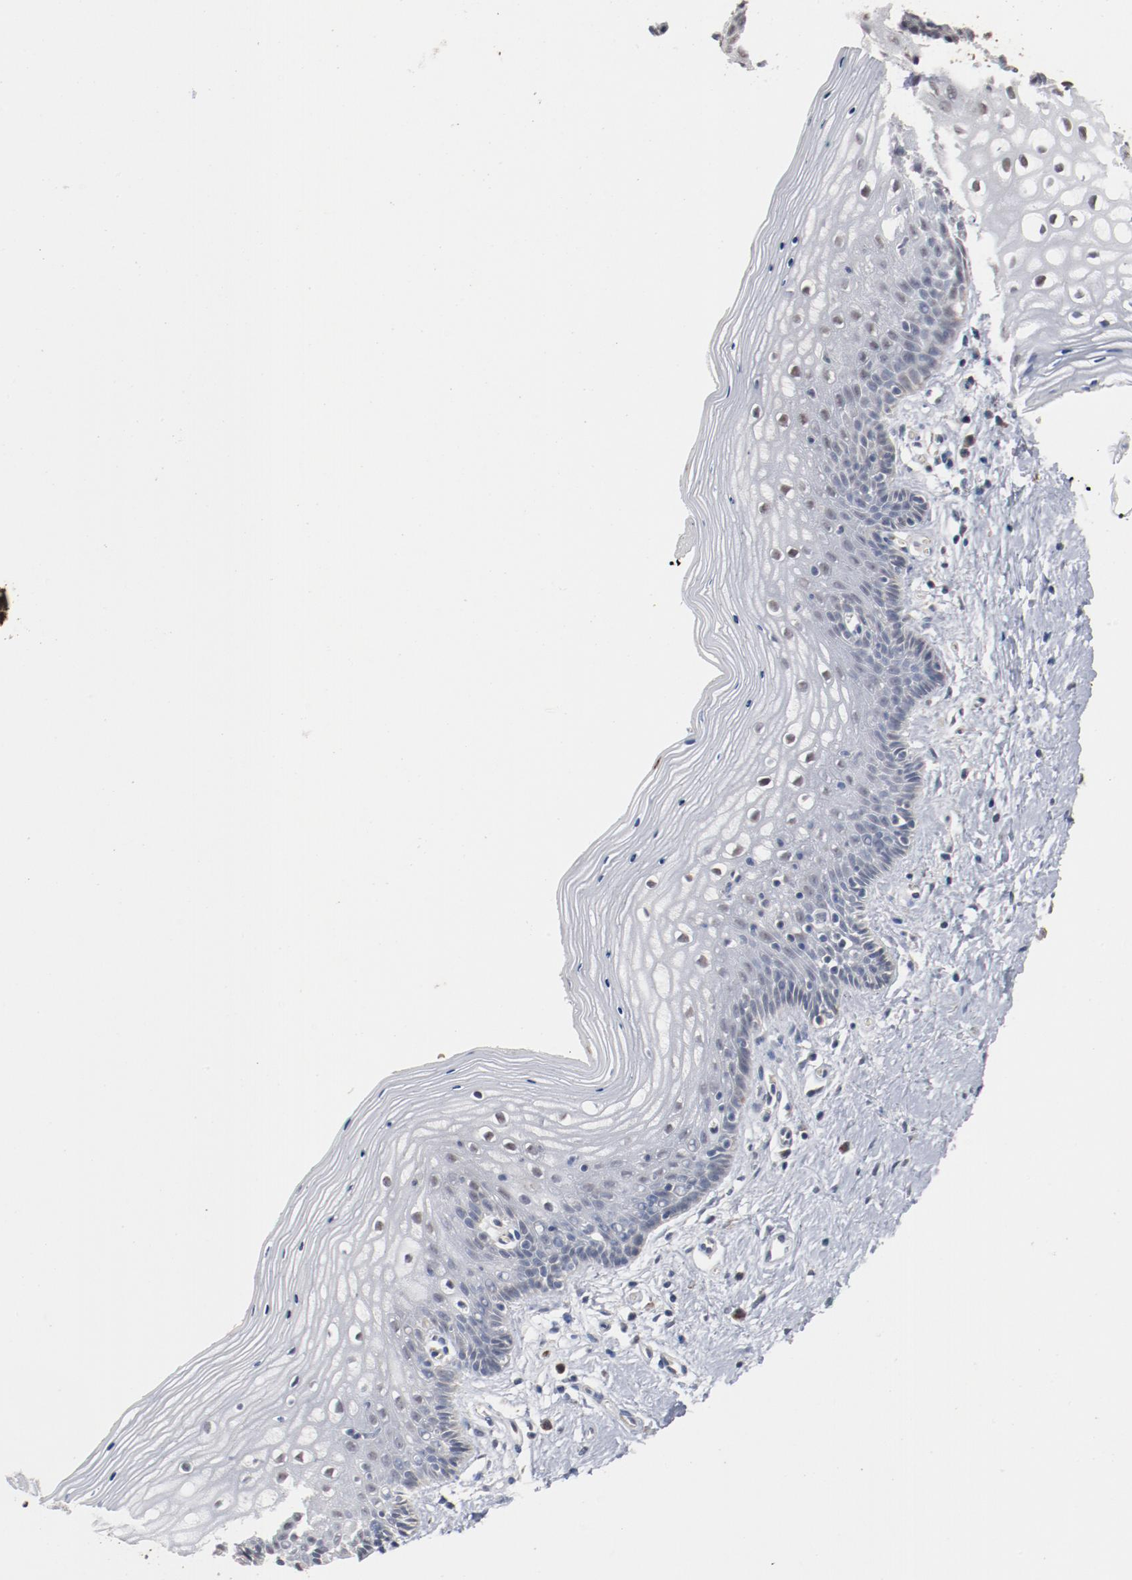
{"staining": {"intensity": "negative", "quantity": "none", "location": "none"}, "tissue": "vagina", "cell_type": "Squamous epithelial cells", "image_type": "normal", "snomed": [{"axis": "morphology", "description": "Normal tissue, NOS"}, {"axis": "topography", "description": "Vagina"}], "caption": "Immunohistochemistry image of normal vagina stained for a protein (brown), which displays no staining in squamous epithelial cells.", "gene": "ERICH1", "patient": {"sex": "female", "age": 46}}